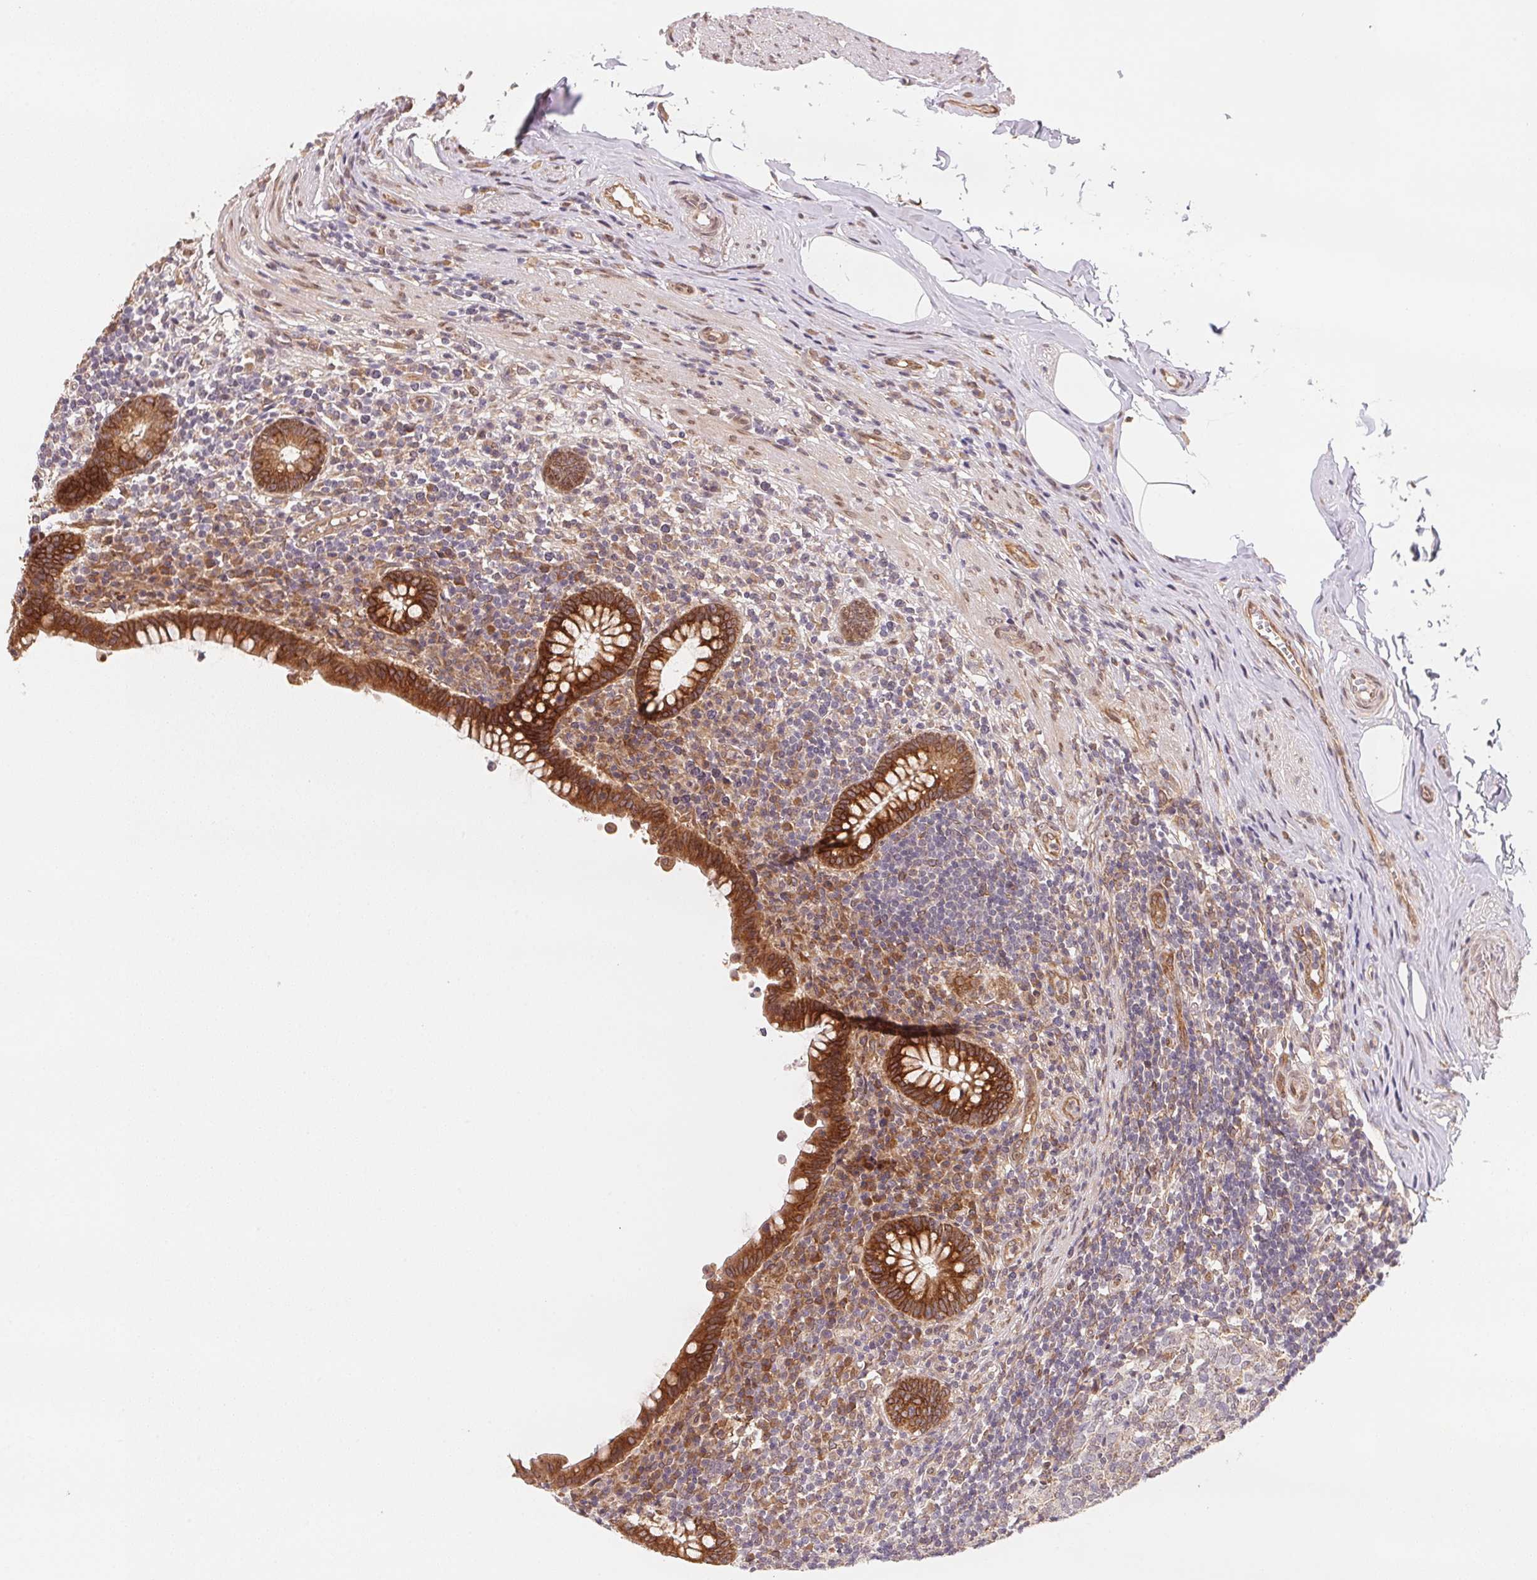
{"staining": {"intensity": "strong", "quantity": ">75%", "location": "cytoplasmic/membranous"}, "tissue": "appendix", "cell_type": "Glandular cells", "image_type": "normal", "snomed": [{"axis": "morphology", "description": "Normal tissue, NOS"}, {"axis": "topography", "description": "Appendix"}], "caption": "An image of human appendix stained for a protein exhibits strong cytoplasmic/membranous brown staining in glandular cells. (brown staining indicates protein expression, while blue staining denotes nuclei).", "gene": "EI24", "patient": {"sex": "female", "age": 56}}